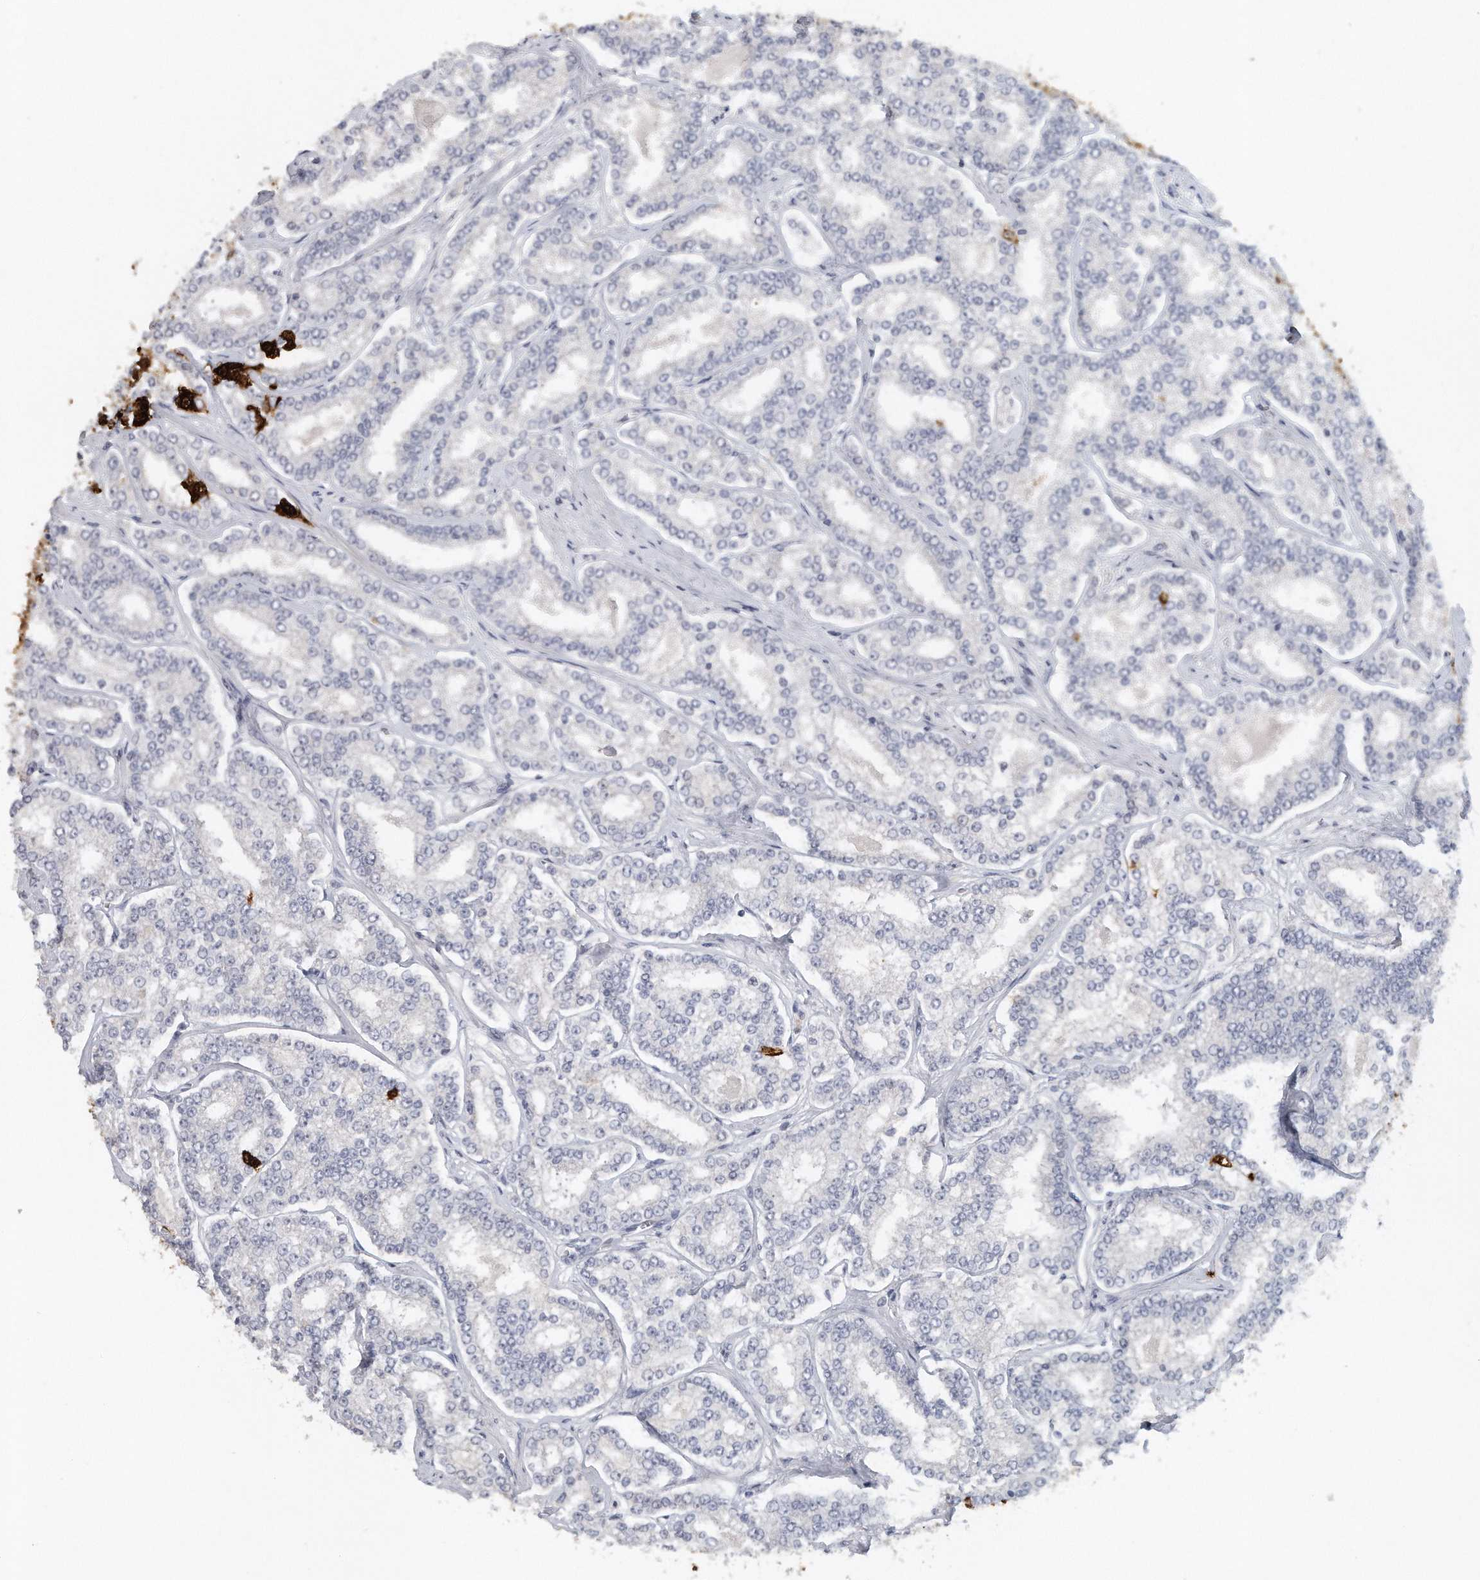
{"staining": {"intensity": "strong", "quantity": "25%-75%", "location": "cytoplasmic/membranous"}, "tissue": "prostate cancer", "cell_type": "Tumor cells", "image_type": "cancer", "snomed": [{"axis": "morphology", "description": "Normal tissue, NOS"}, {"axis": "morphology", "description": "Adenocarcinoma, High grade"}, {"axis": "topography", "description": "Prostate"}], "caption": "About 25%-75% of tumor cells in prostate cancer show strong cytoplasmic/membranous protein positivity as visualized by brown immunohistochemical staining.", "gene": "DDX43", "patient": {"sex": "male", "age": 83}}